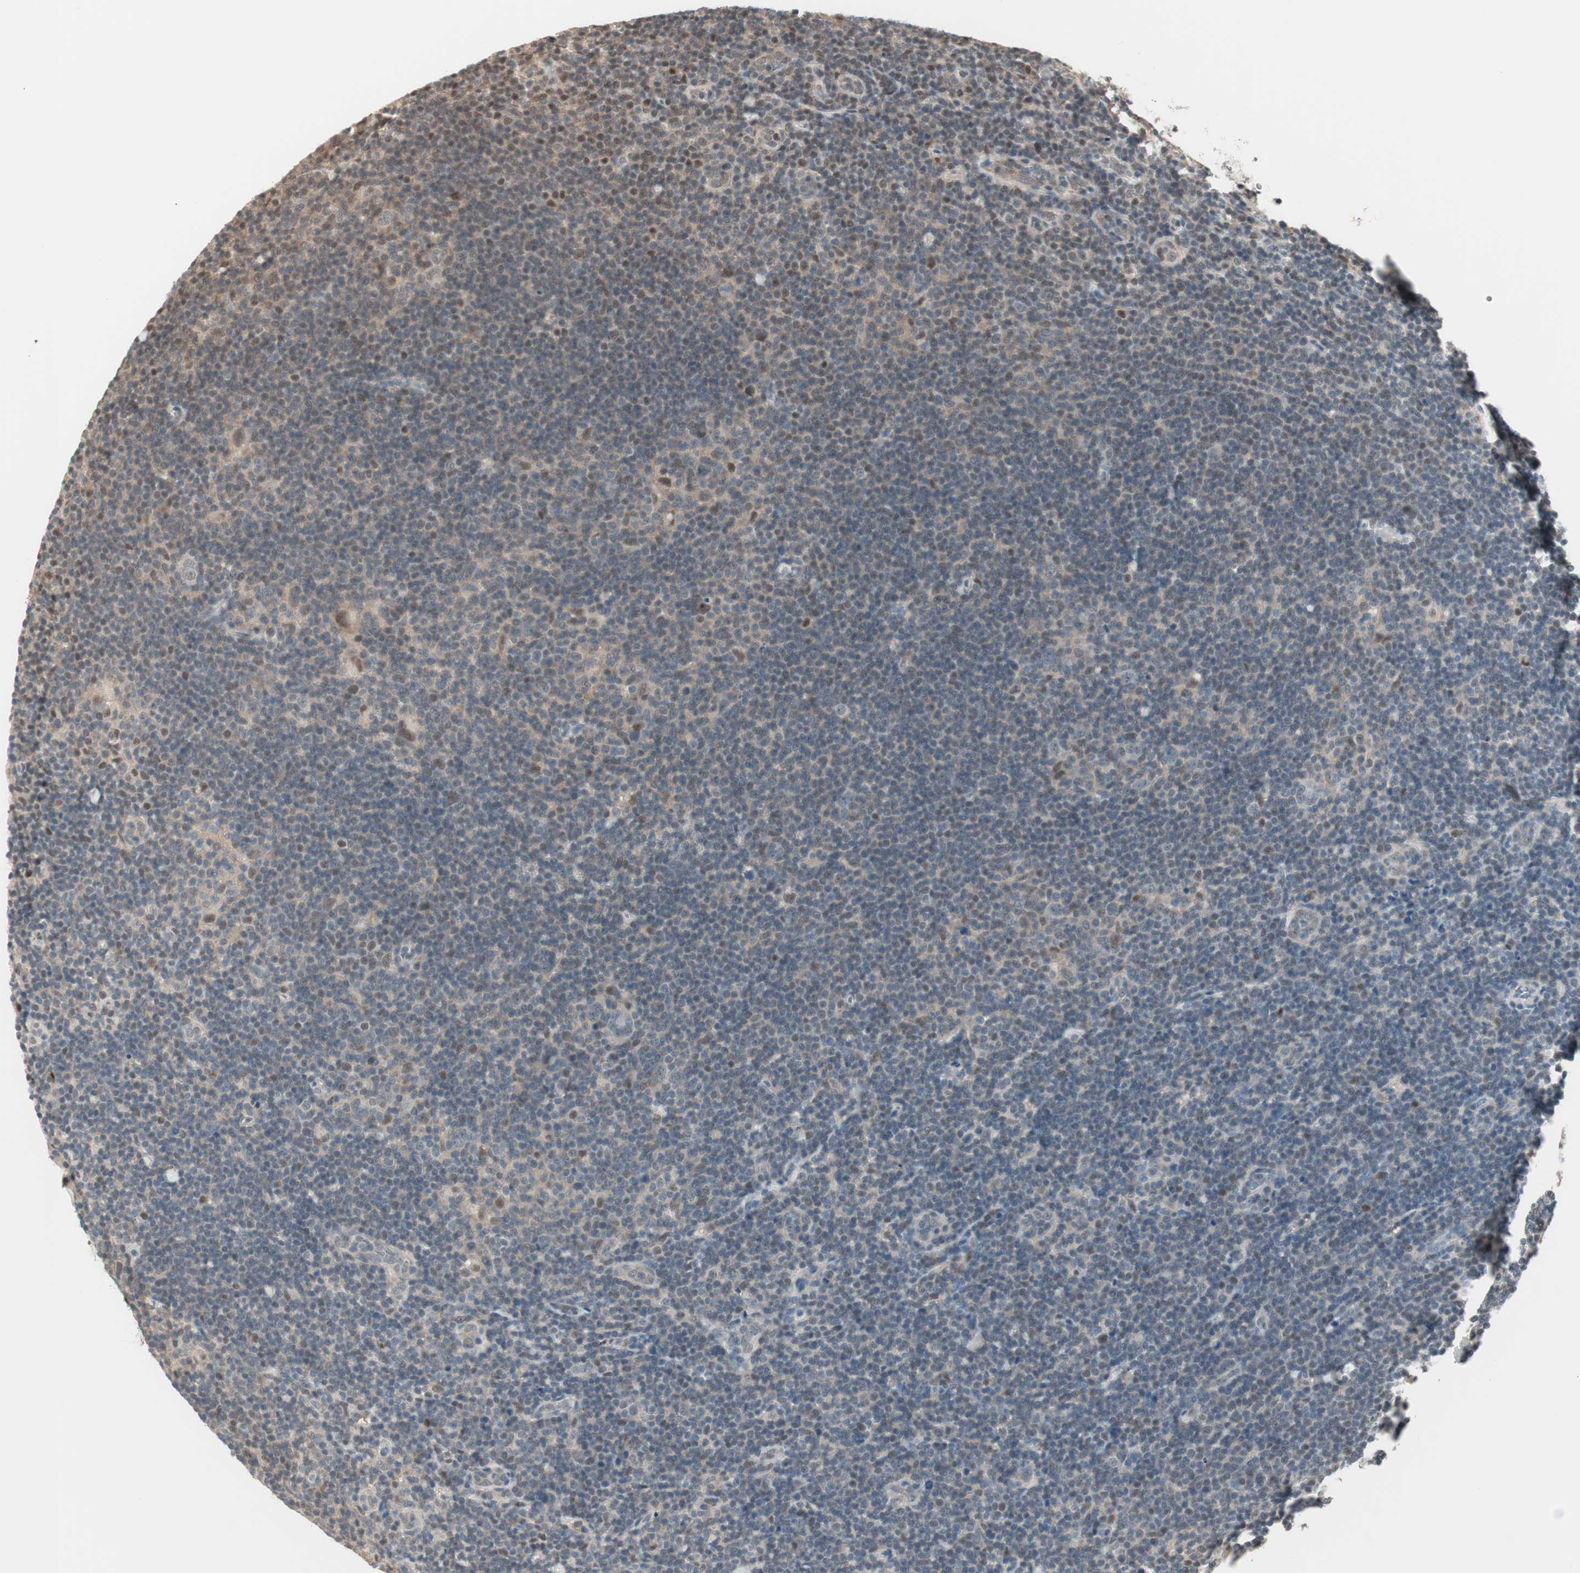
{"staining": {"intensity": "negative", "quantity": "none", "location": "none"}, "tissue": "lymphoma", "cell_type": "Tumor cells", "image_type": "cancer", "snomed": [{"axis": "morphology", "description": "Hodgkin's disease, NOS"}, {"axis": "topography", "description": "Lymph node"}], "caption": "A photomicrograph of Hodgkin's disease stained for a protein reveals no brown staining in tumor cells.", "gene": "LONP2", "patient": {"sex": "female", "age": 57}}